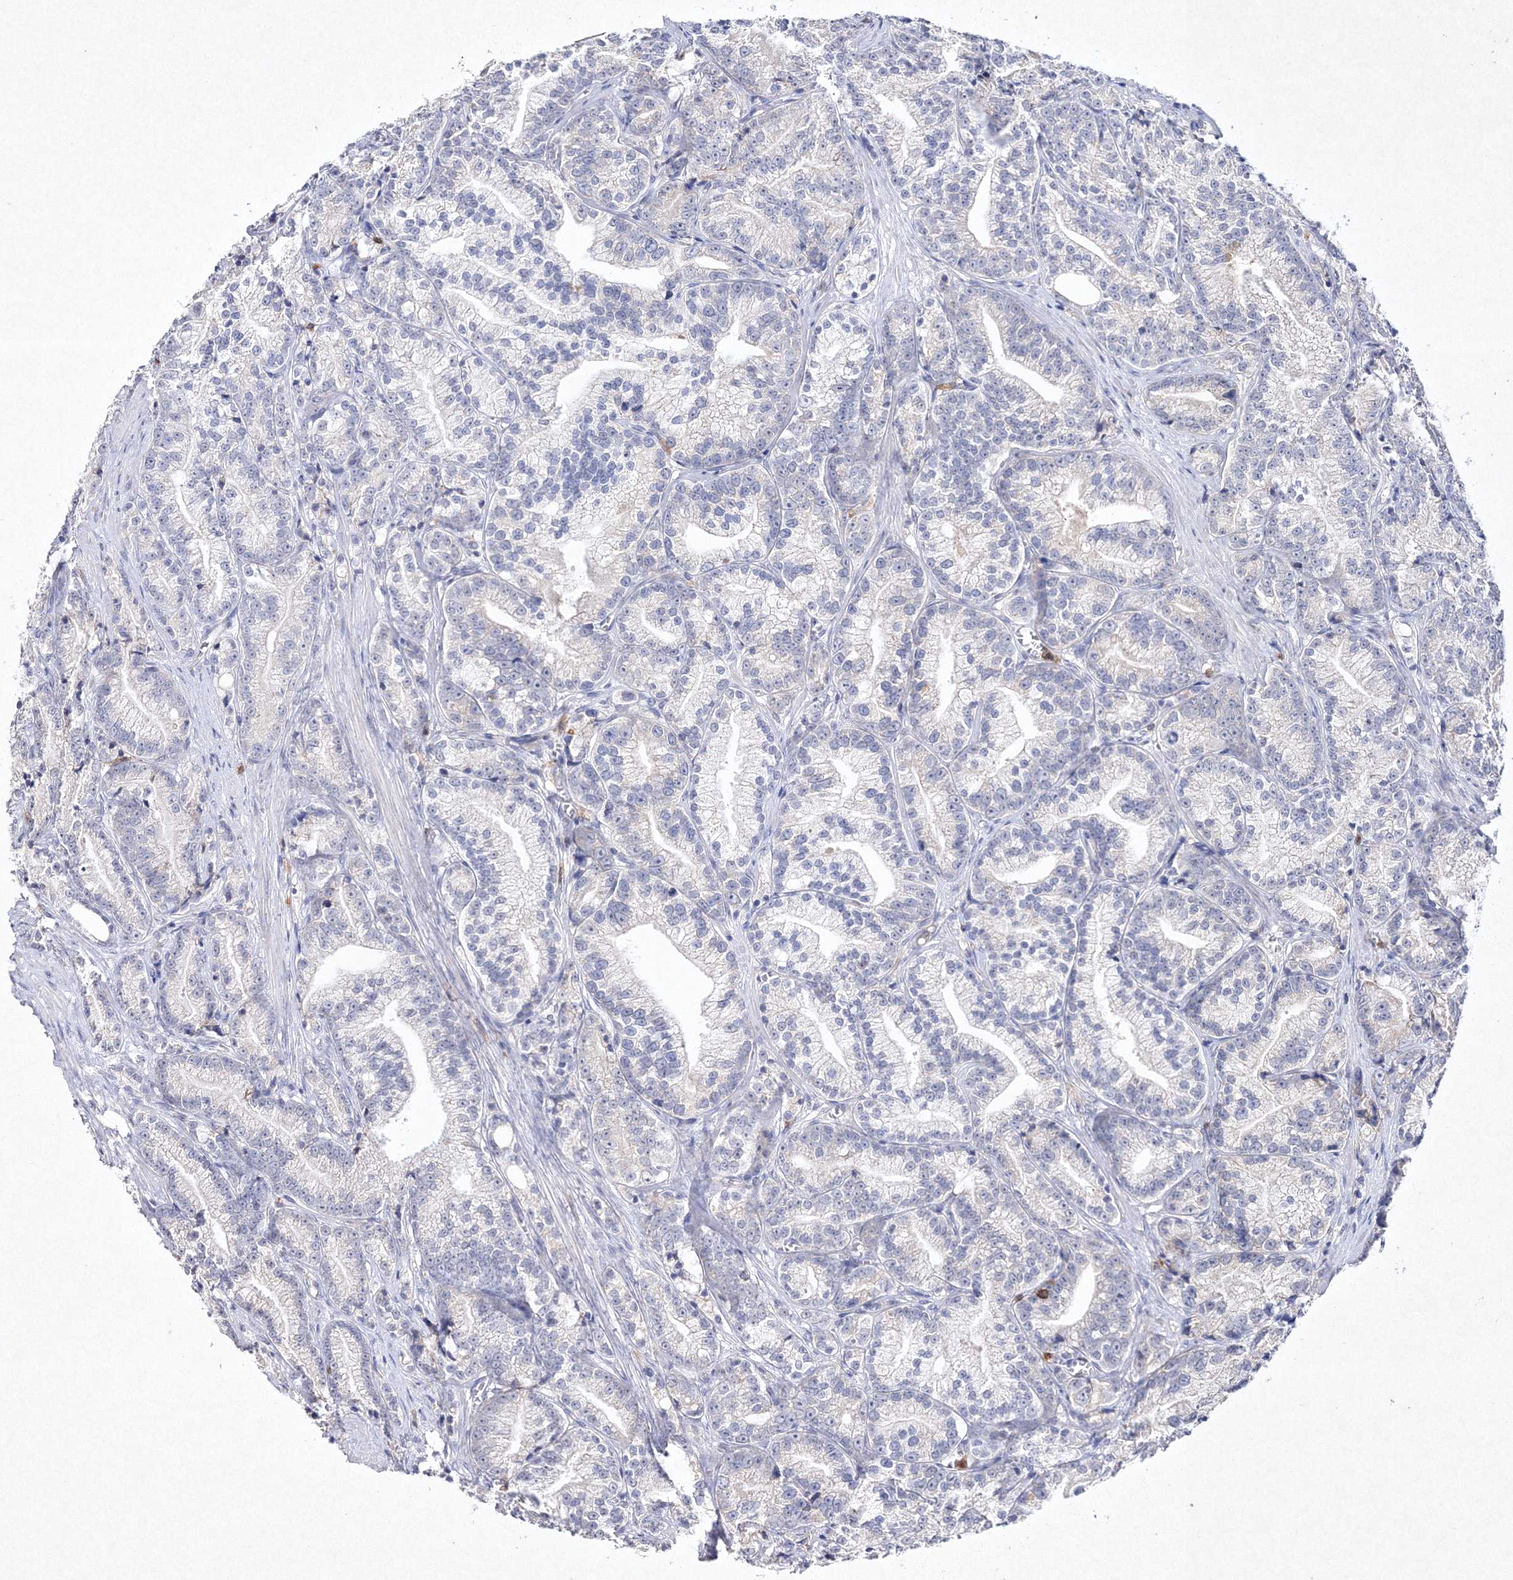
{"staining": {"intensity": "negative", "quantity": "none", "location": "none"}, "tissue": "prostate cancer", "cell_type": "Tumor cells", "image_type": "cancer", "snomed": [{"axis": "morphology", "description": "Adenocarcinoma, Low grade"}, {"axis": "topography", "description": "Prostate"}], "caption": "Tumor cells are negative for brown protein staining in prostate cancer (adenocarcinoma (low-grade)).", "gene": "HCST", "patient": {"sex": "male", "age": 89}}